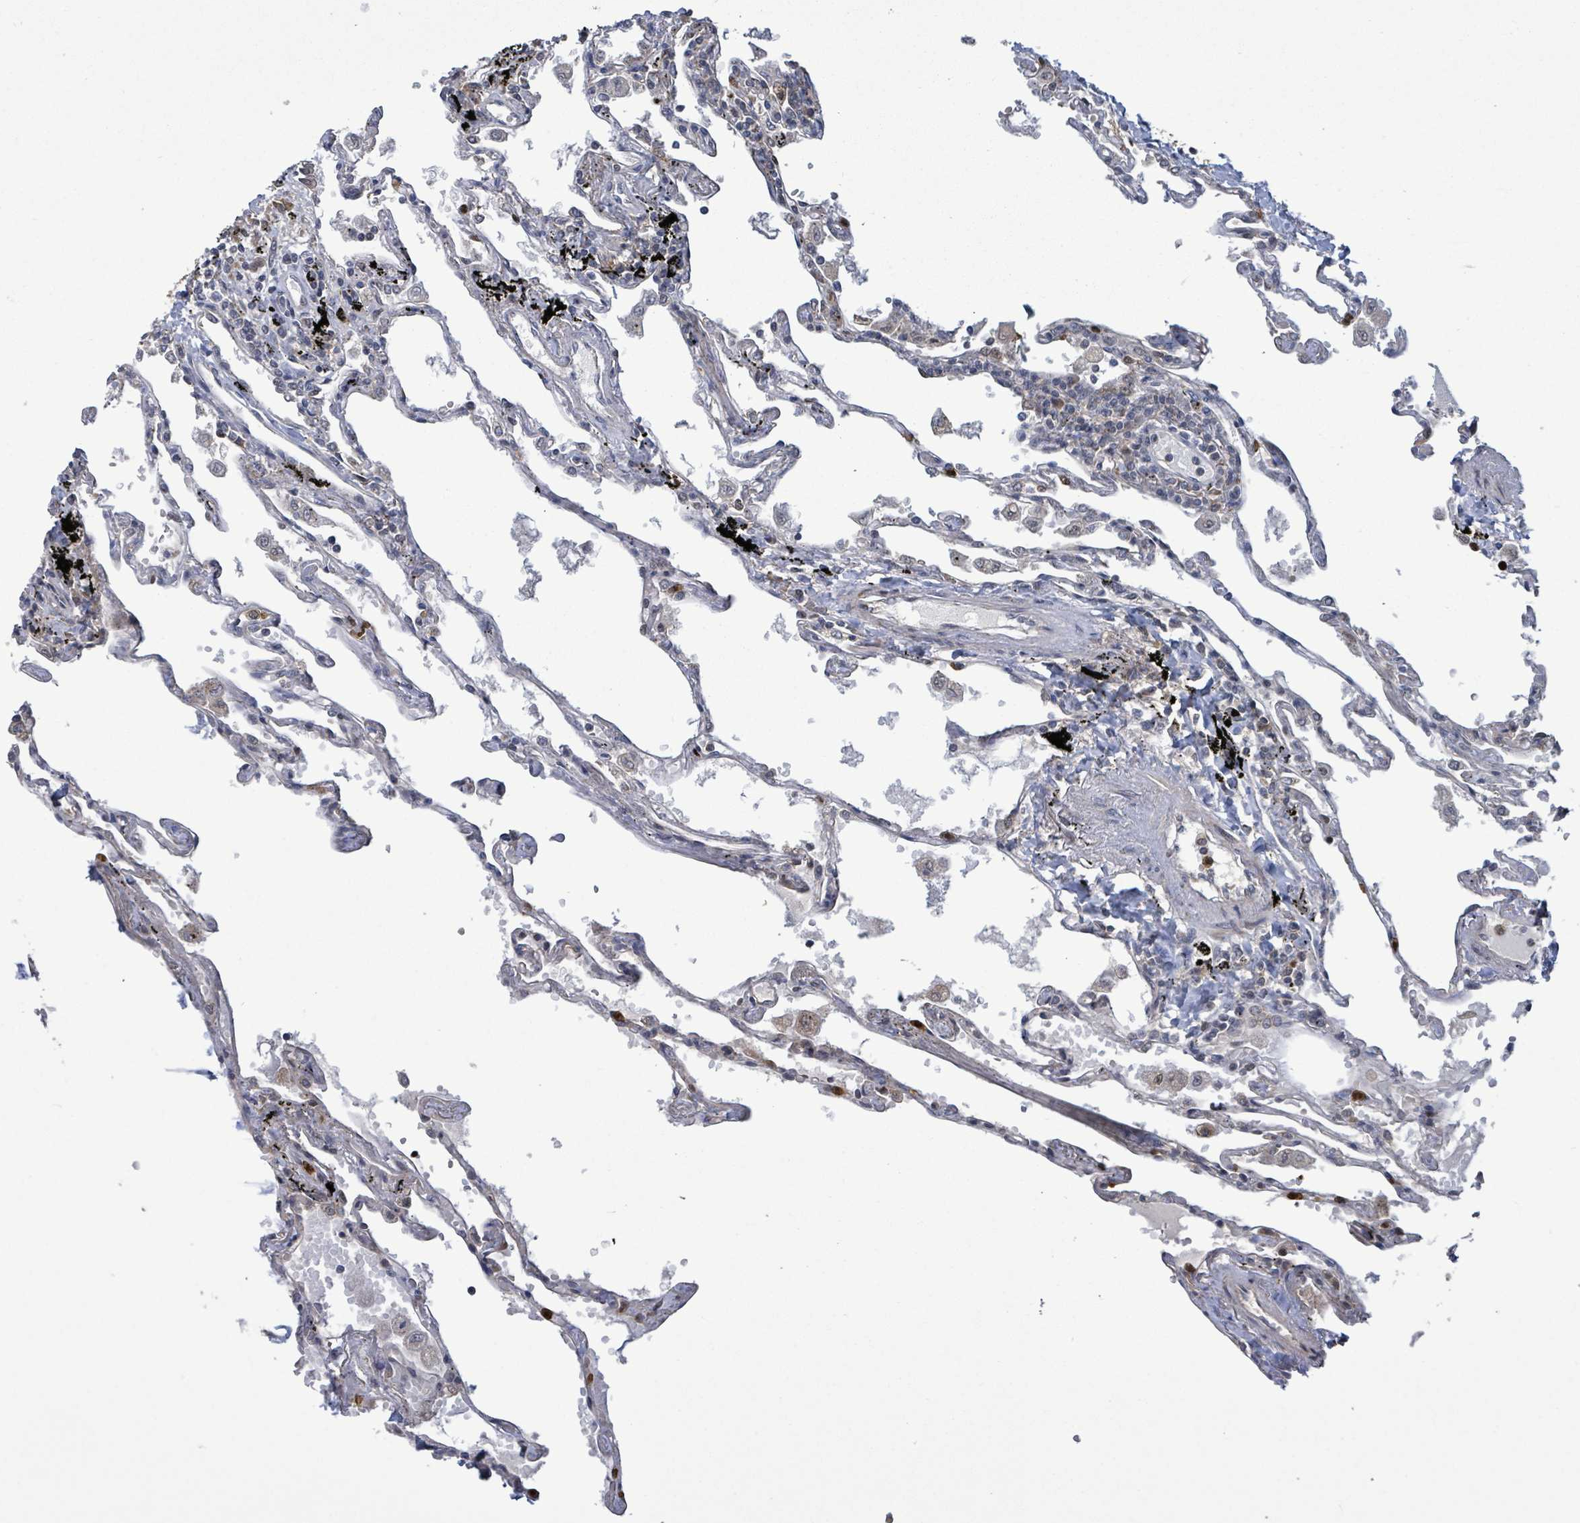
{"staining": {"intensity": "moderate", "quantity": "<25%", "location": "cytoplasmic/membranous,nuclear"}, "tissue": "lung", "cell_type": "Alveolar cells", "image_type": "normal", "snomed": [{"axis": "morphology", "description": "Normal tissue, NOS"}, {"axis": "topography", "description": "Lung"}], "caption": "This image displays benign lung stained with immunohistochemistry to label a protein in brown. The cytoplasmic/membranous,nuclear of alveolar cells show moderate positivity for the protein. Nuclei are counter-stained blue.", "gene": "COQ6", "patient": {"sex": "female", "age": 67}}